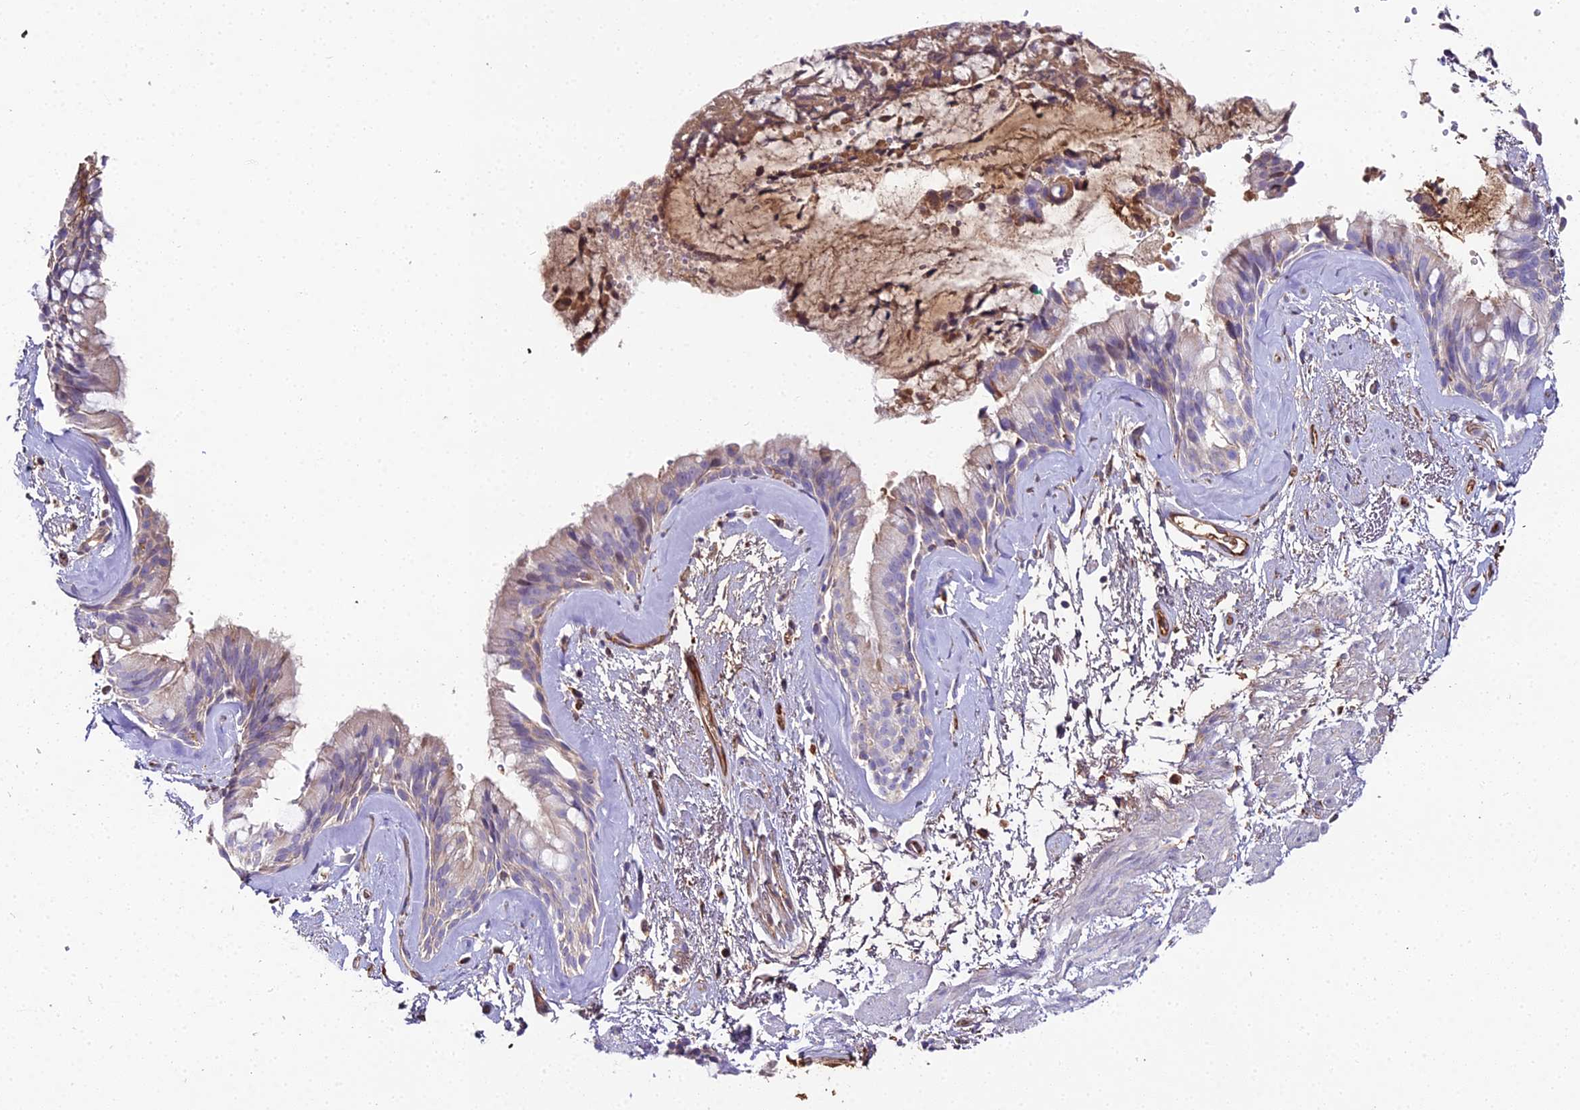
{"staining": {"intensity": "negative", "quantity": "none", "location": "none"}, "tissue": "bronchus", "cell_type": "Respiratory epithelial cells", "image_type": "normal", "snomed": [{"axis": "morphology", "description": "Normal tissue, NOS"}, {"axis": "topography", "description": "Cartilage tissue"}, {"axis": "topography", "description": "Bronchus"}], "caption": "Protein analysis of normal bronchus displays no significant expression in respiratory epithelial cells.", "gene": "BEX4", "patient": {"sex": "female", "age": 66}}